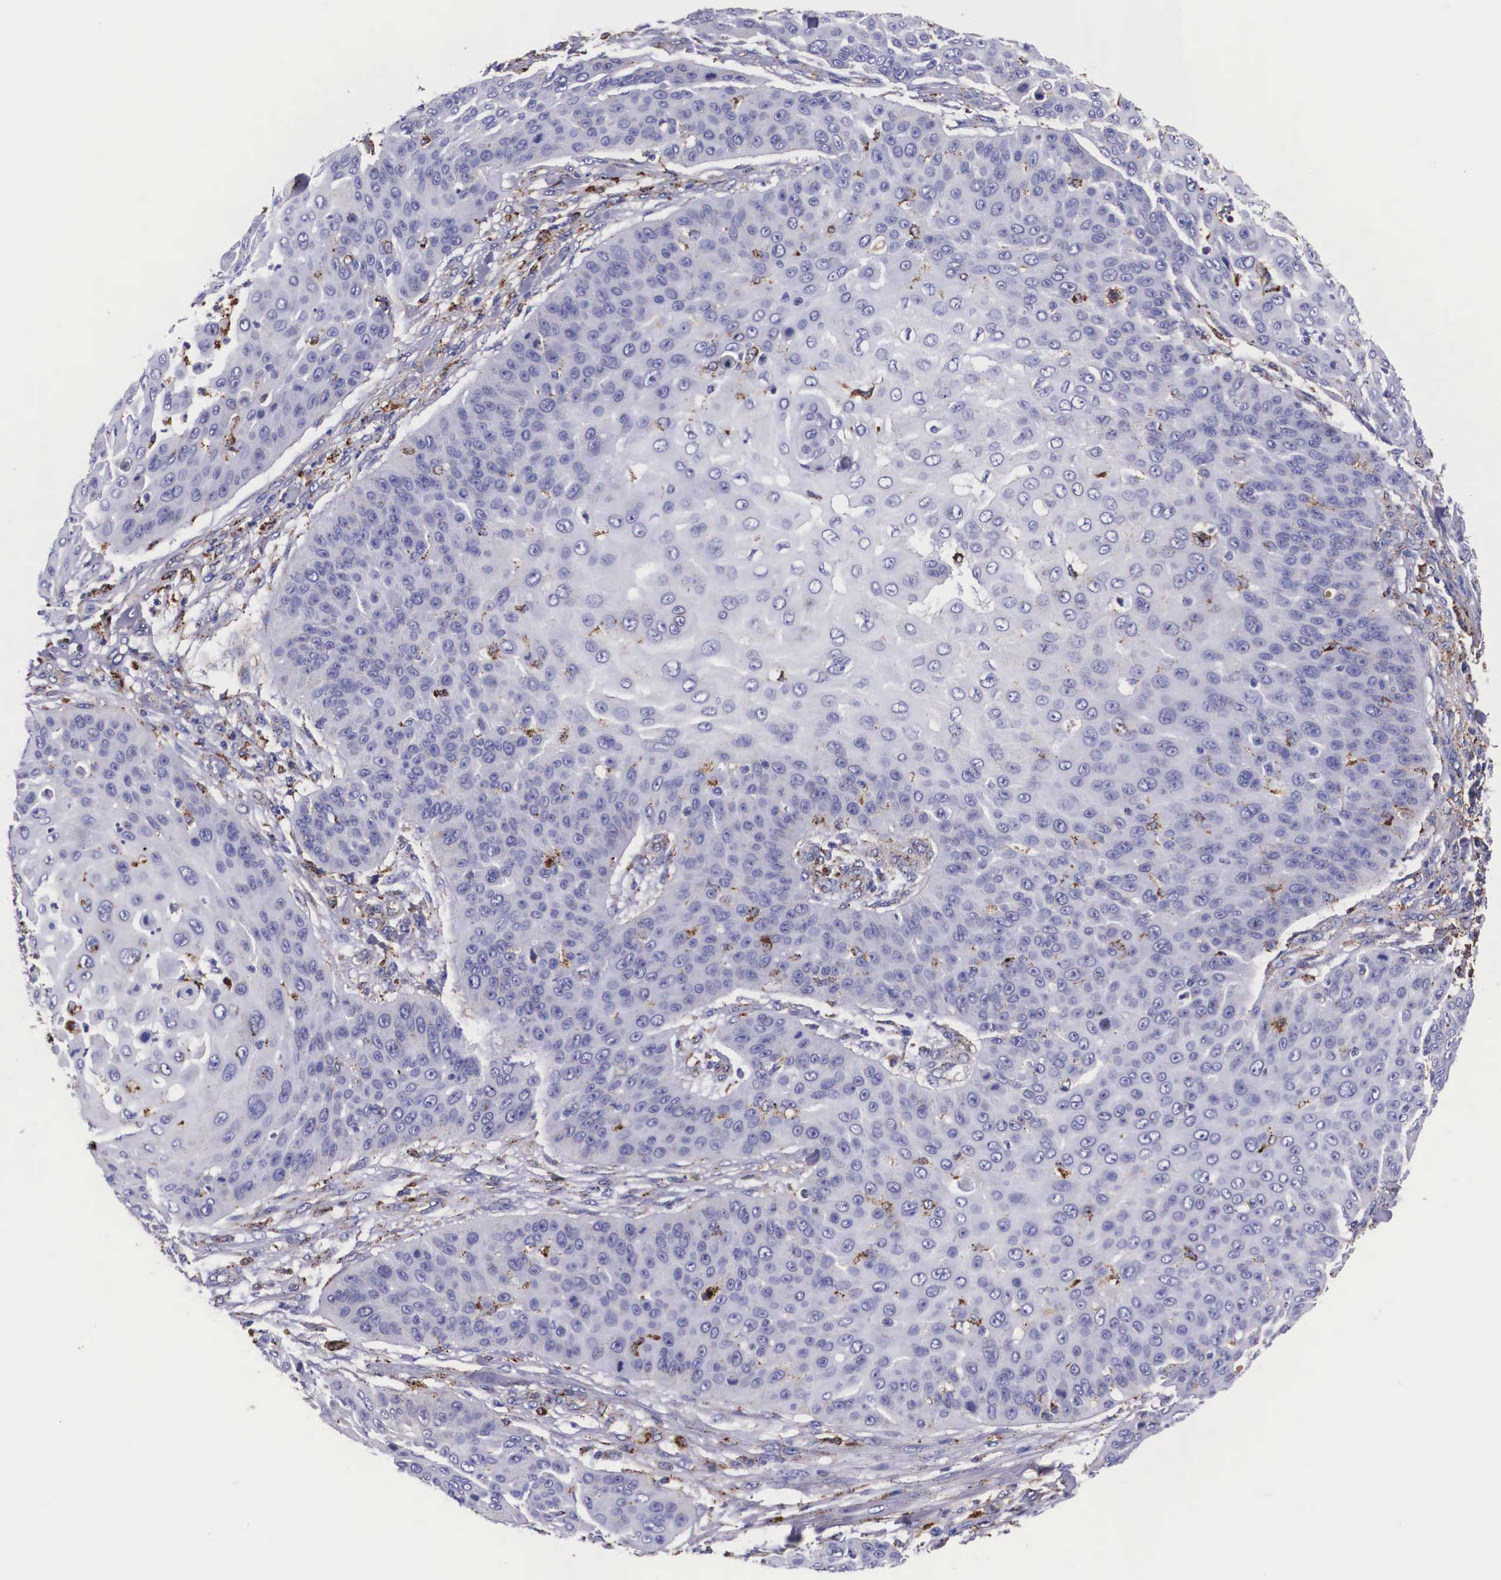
{"staining": {"intensity": "weak", "quantity": "<25%", "location": "cytoplasmic/membranous"}, "tissue": "skin cancer", "cell_type": "Tumor cells", "image_type": "cancer", "snomed": [{"axis": "morphology", "description": "Squamous cell carcinoma, NOS"}, {"axis": "topography", "description": "Skin"}], "caption": "The photomicrograph displays no significant positivity in tumor cells of squamous cell carcinoma (skin).", "gene": "NAGA", "patient": {"sex": "male", "age": 82}}